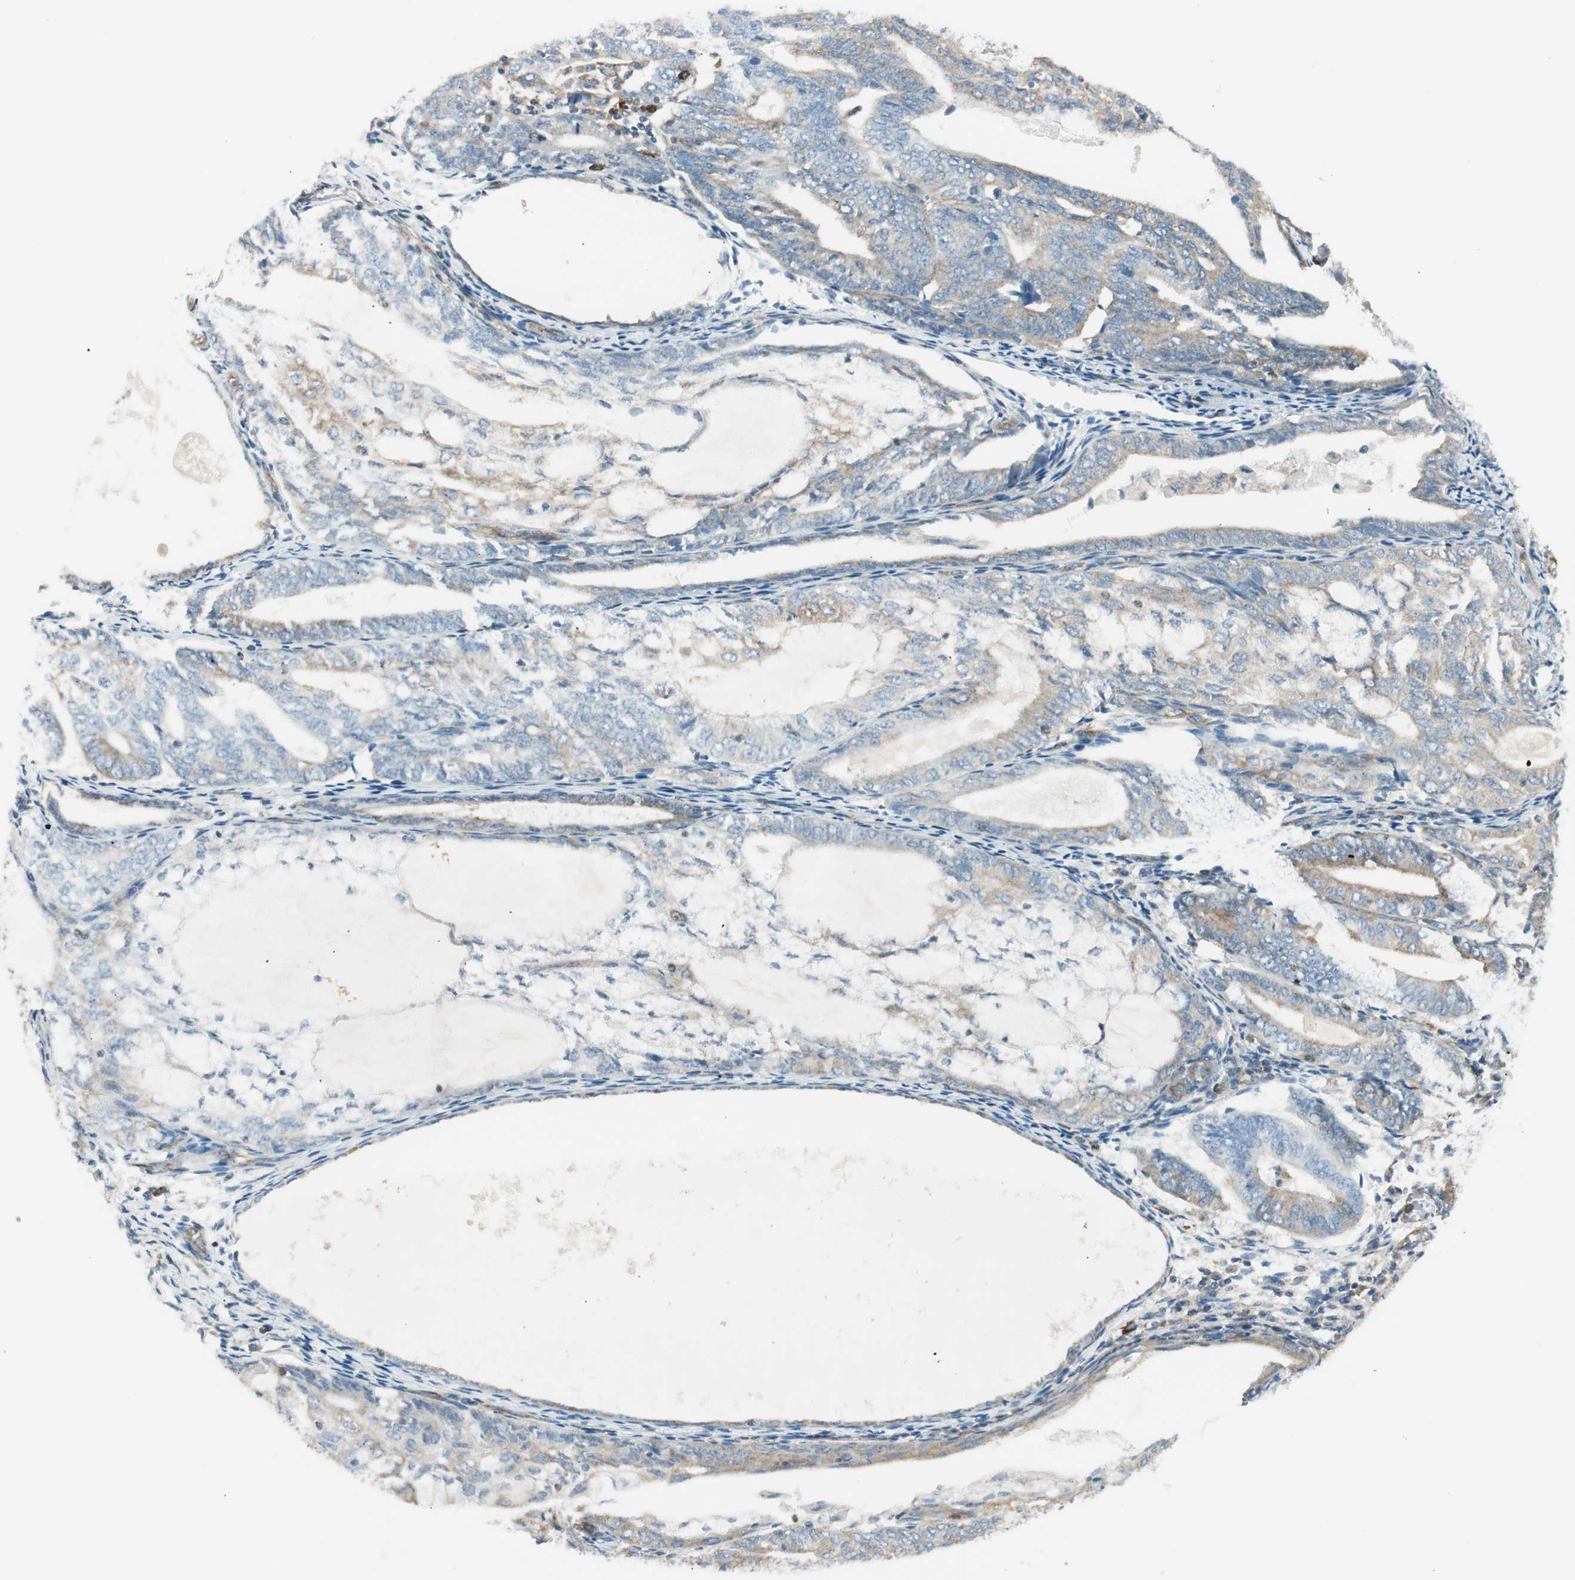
{"staining": {"intensity": "moderate", "quantity": "<25%", "location": "cytoplasmic/membranous"}, "tissue": "endometrial cancer", "cell_type": "Tumor cells", "image_type": "cancer", "snomed": [{"axis": "morphology", "description": "Adenocarcinoma, NOS"}, {"axis": "topography", "description": "Endometrium"}], "caption": "DAB immunohistochemical staining of endometrial cancer (adenocarcinoma) shows moderate cytoplasmic/membranous protein expression in about <25% of tumor cells.", "gene": "AGFG1", "patient": {"sex": "female", "age": 81}}